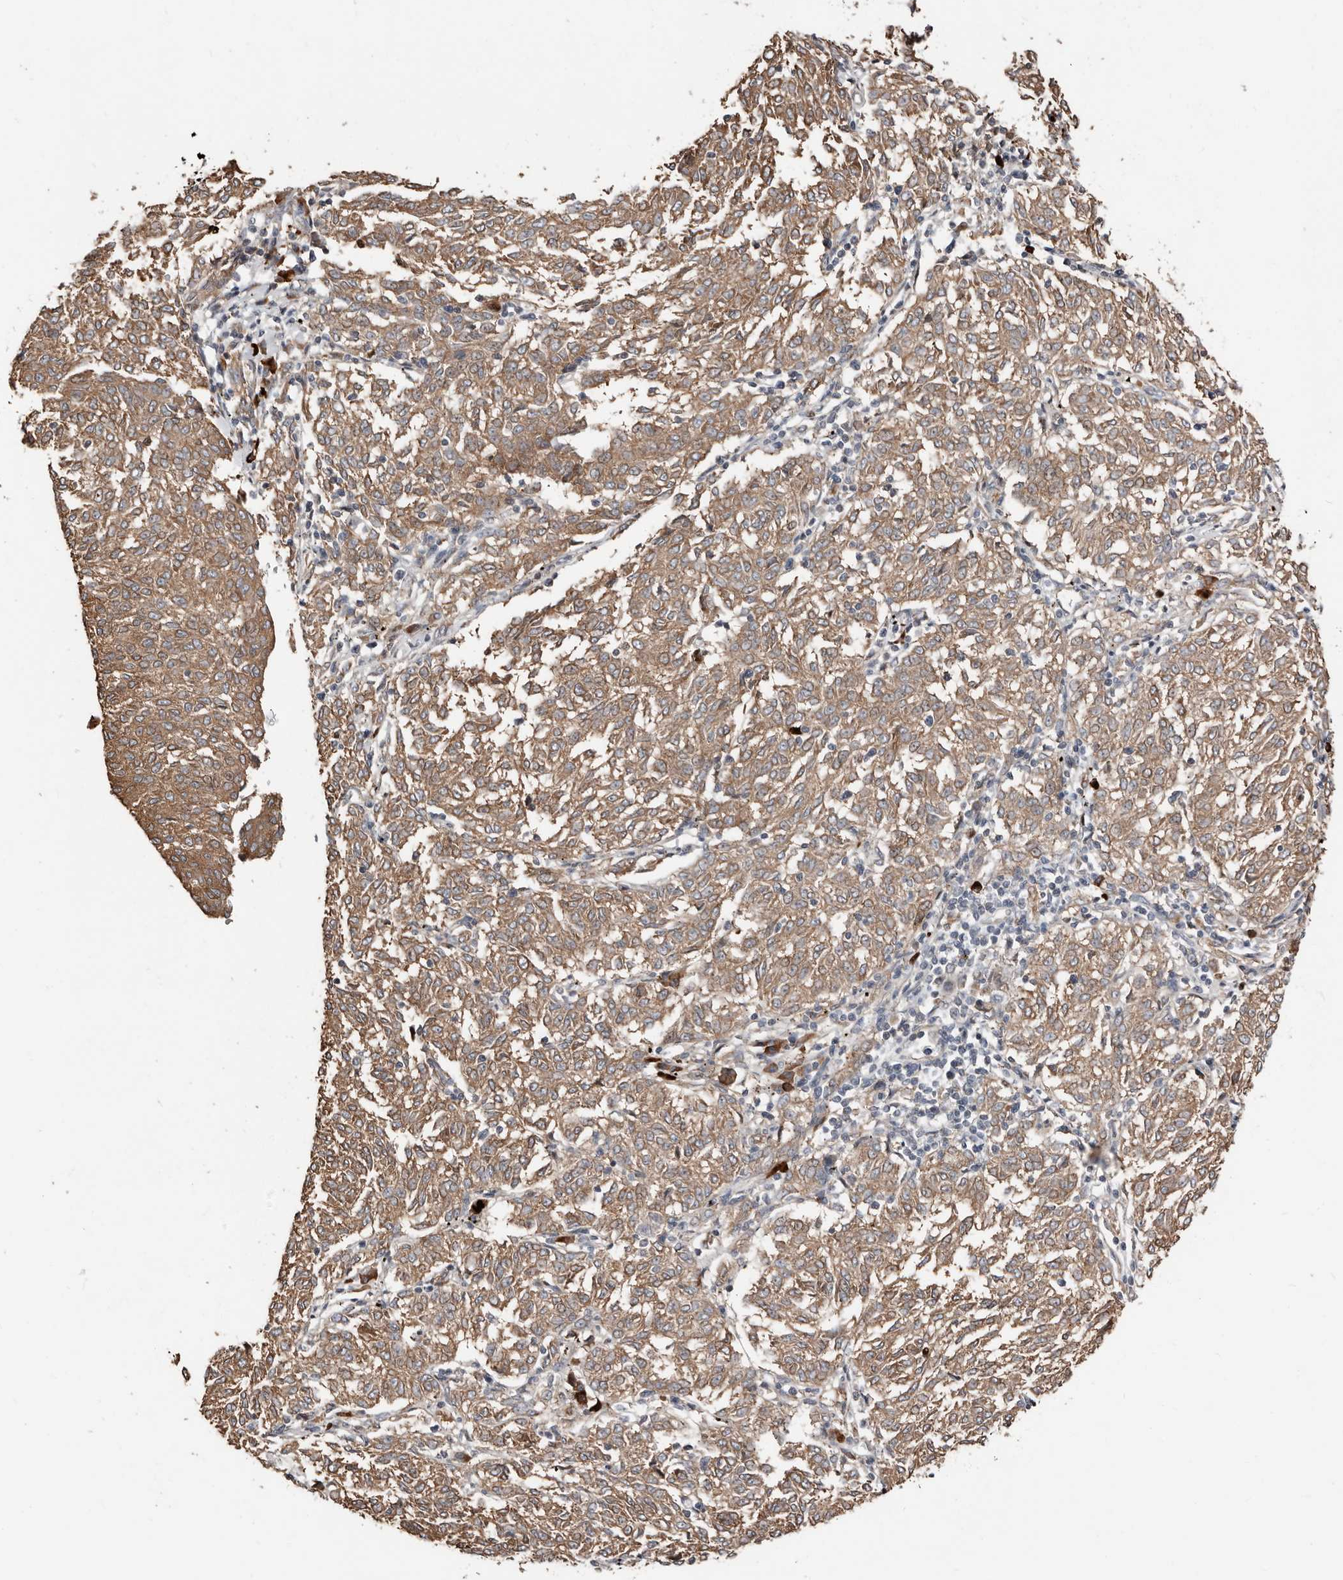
{"staining": {"intensity": "moderate", "quantity": ">75%", "location": "cytoplasmic/membranous"}, "tissue": "melanoma", "cell_type": "Tumor cells", "image_type": "cancer", "snomed": [{"axis": "morphology", "description": "Malignant melanoma, NOS"}, {"axis": "topography", "description": "Skin"}], "caption": "This histopathology image displays immunohistochemistry staining of human malignant melanoma, with medium moderate cytoplasmic/membranous expression in about >75% of tumor cells.", "gene": "SMYD4", "patient": {"sex": "female", "age": 72}}